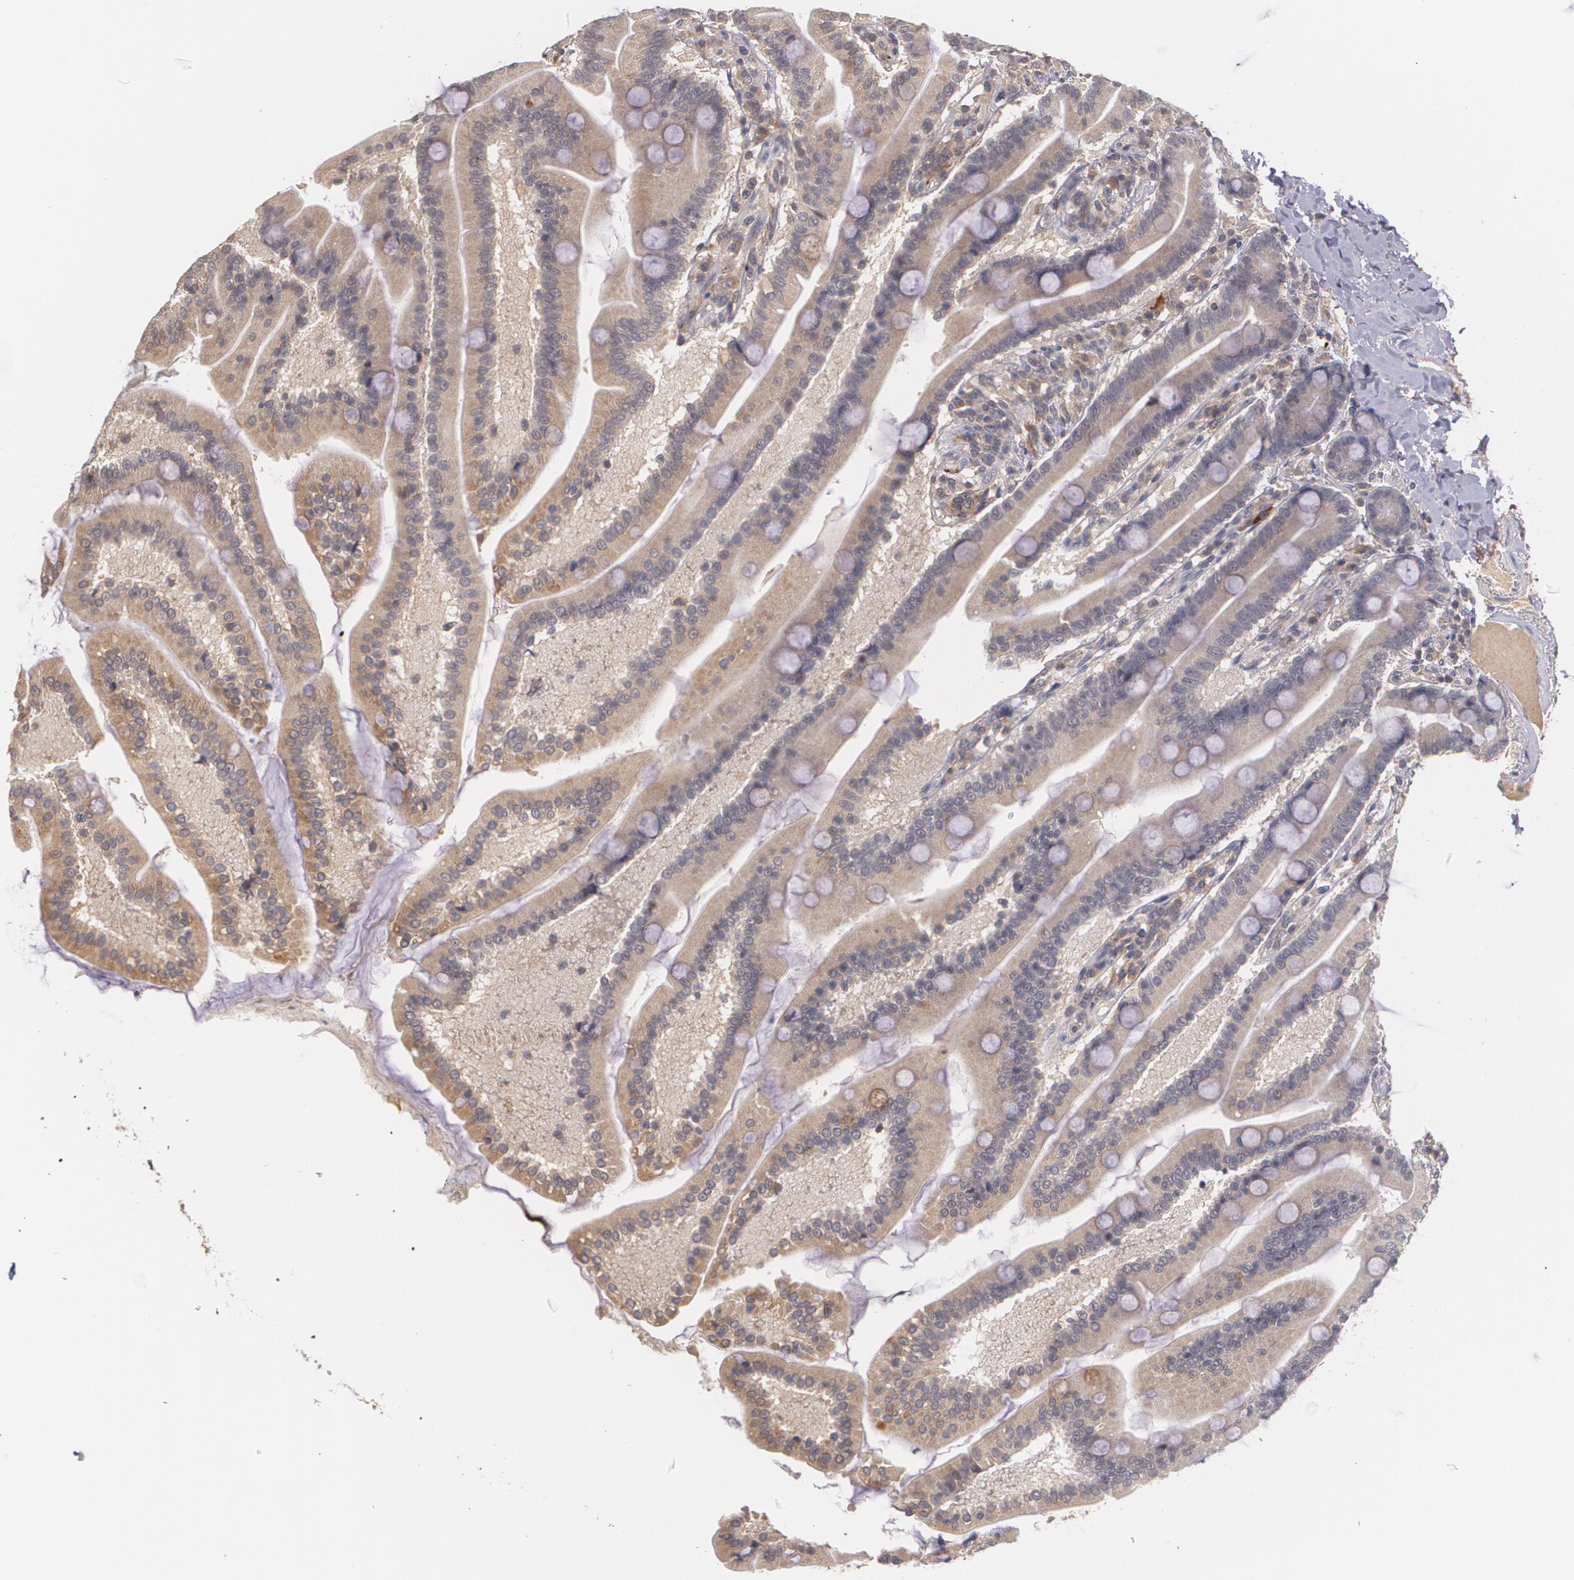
{"staining": {"intensity": "moderate", "quantity": ">75%", "location": "cytoplasmic/membranous"}, "tissue": "duodenum", "cell_type": "Glandular cells", "image_type": "normal", "snomed": [{"axis": "morphology", "description": "Normal tissue, NOS"}, {"axis": "topography", "description": "Duodenum"}], "caption": "This image shows benign duodenum stained with immunohistochemistry (IHC) to label a protein in brown. The cytoplasmic/membranous of glandular cells show moderate positivity for the protein. Nuclei are counter-stained blue.", "gene": "IFNGR2", "patient": {"sex": "female", "age": 64}}